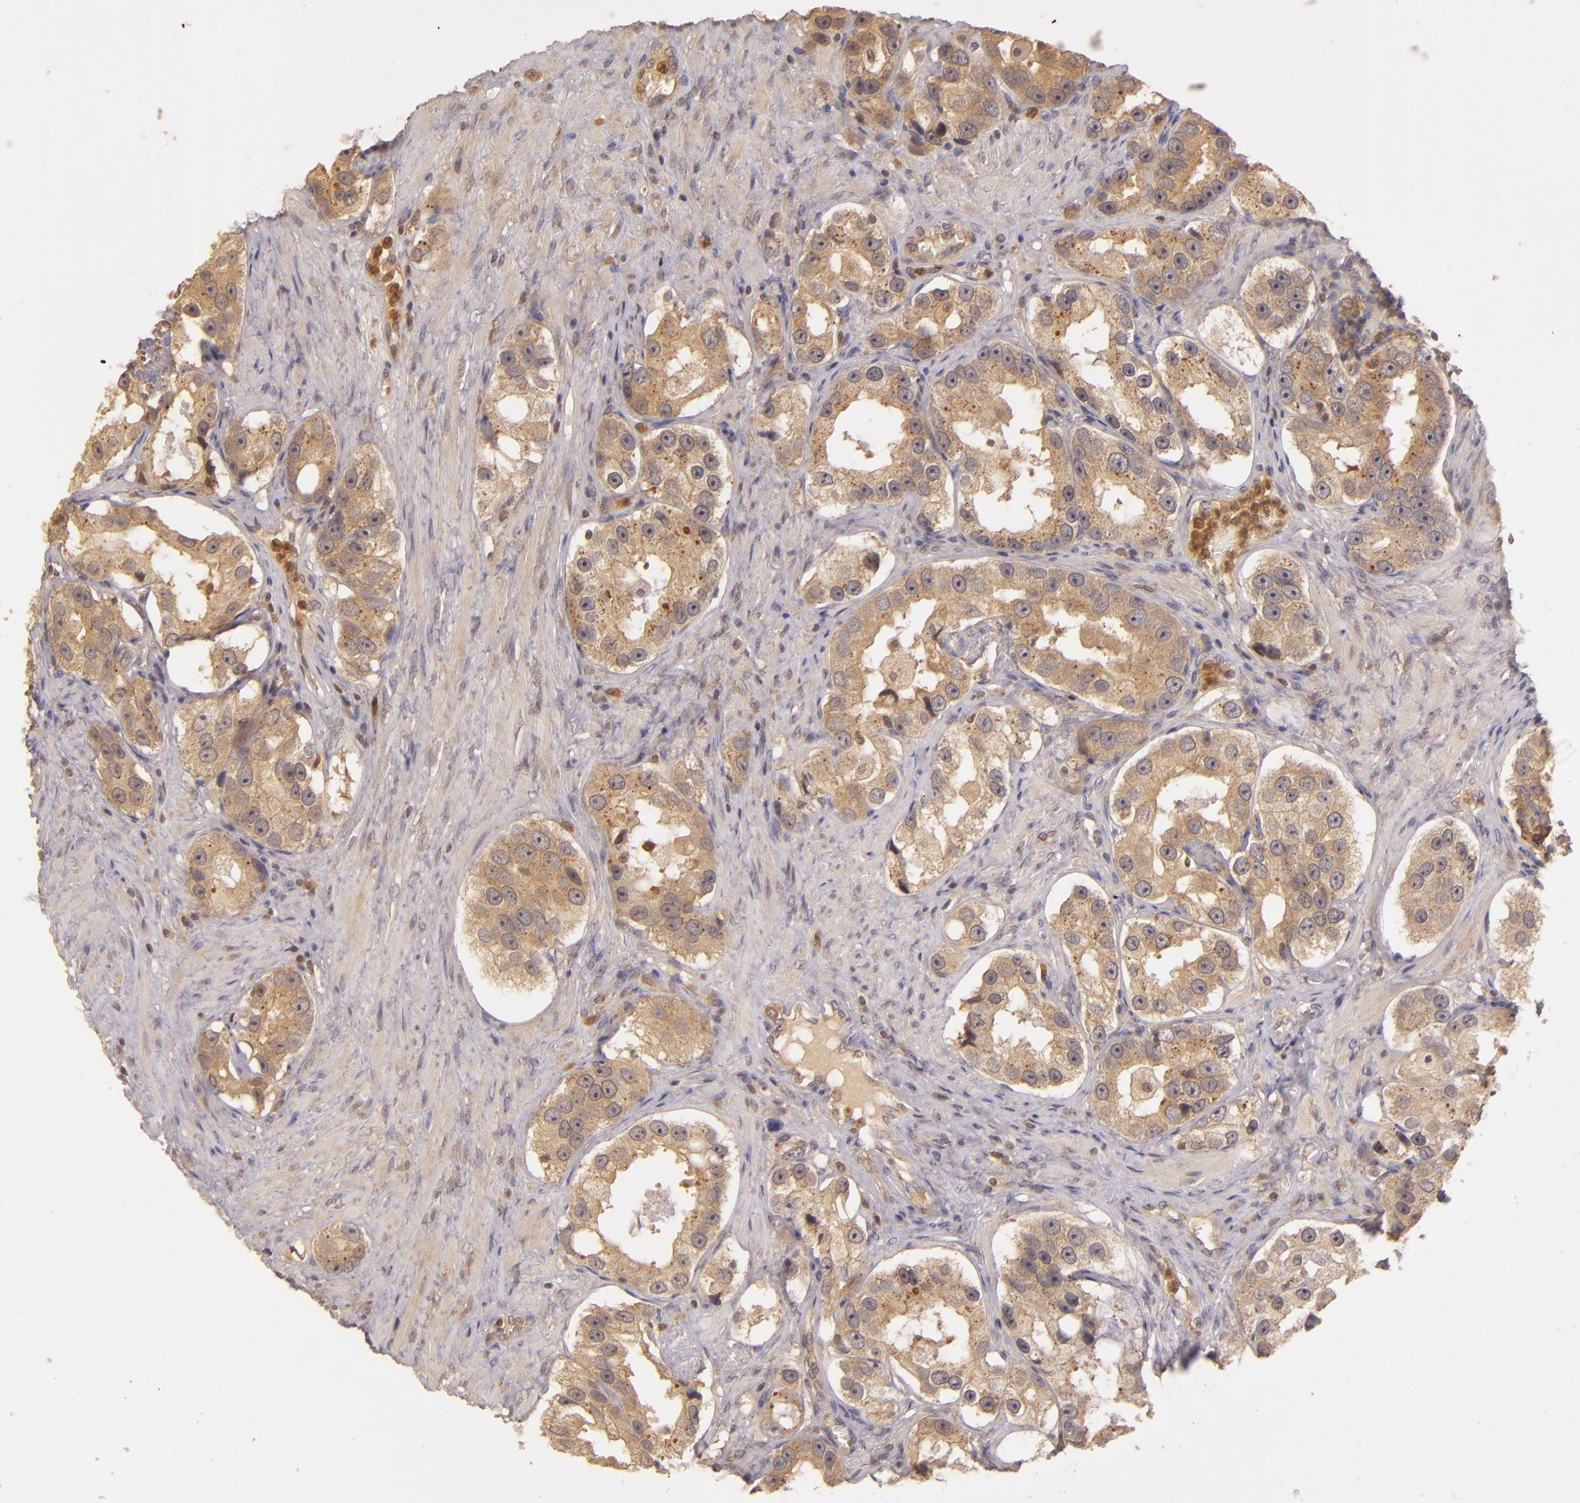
{"staining": {"intensity": "strong", "quantity": ">75%", "location": "cytoplasmic/membranous"}, "tissue": "prostate cancer", "cell_type": "Tumor cells", "image_type": "cancer", "snomed": [{"axis": "morphology", "description": "Adenocarcinoma, High grade"}, {"axis": "topography", "description": "Prostate"}], "caption": "Protein staining of adenocarcinoma (high-grade) (prostate) tissue reveals strong cytoplasmic/membranous expression in about >75% of tumor cells.", "gene": "PRKCD", "patient": {"sex": "male", "age": 63}}